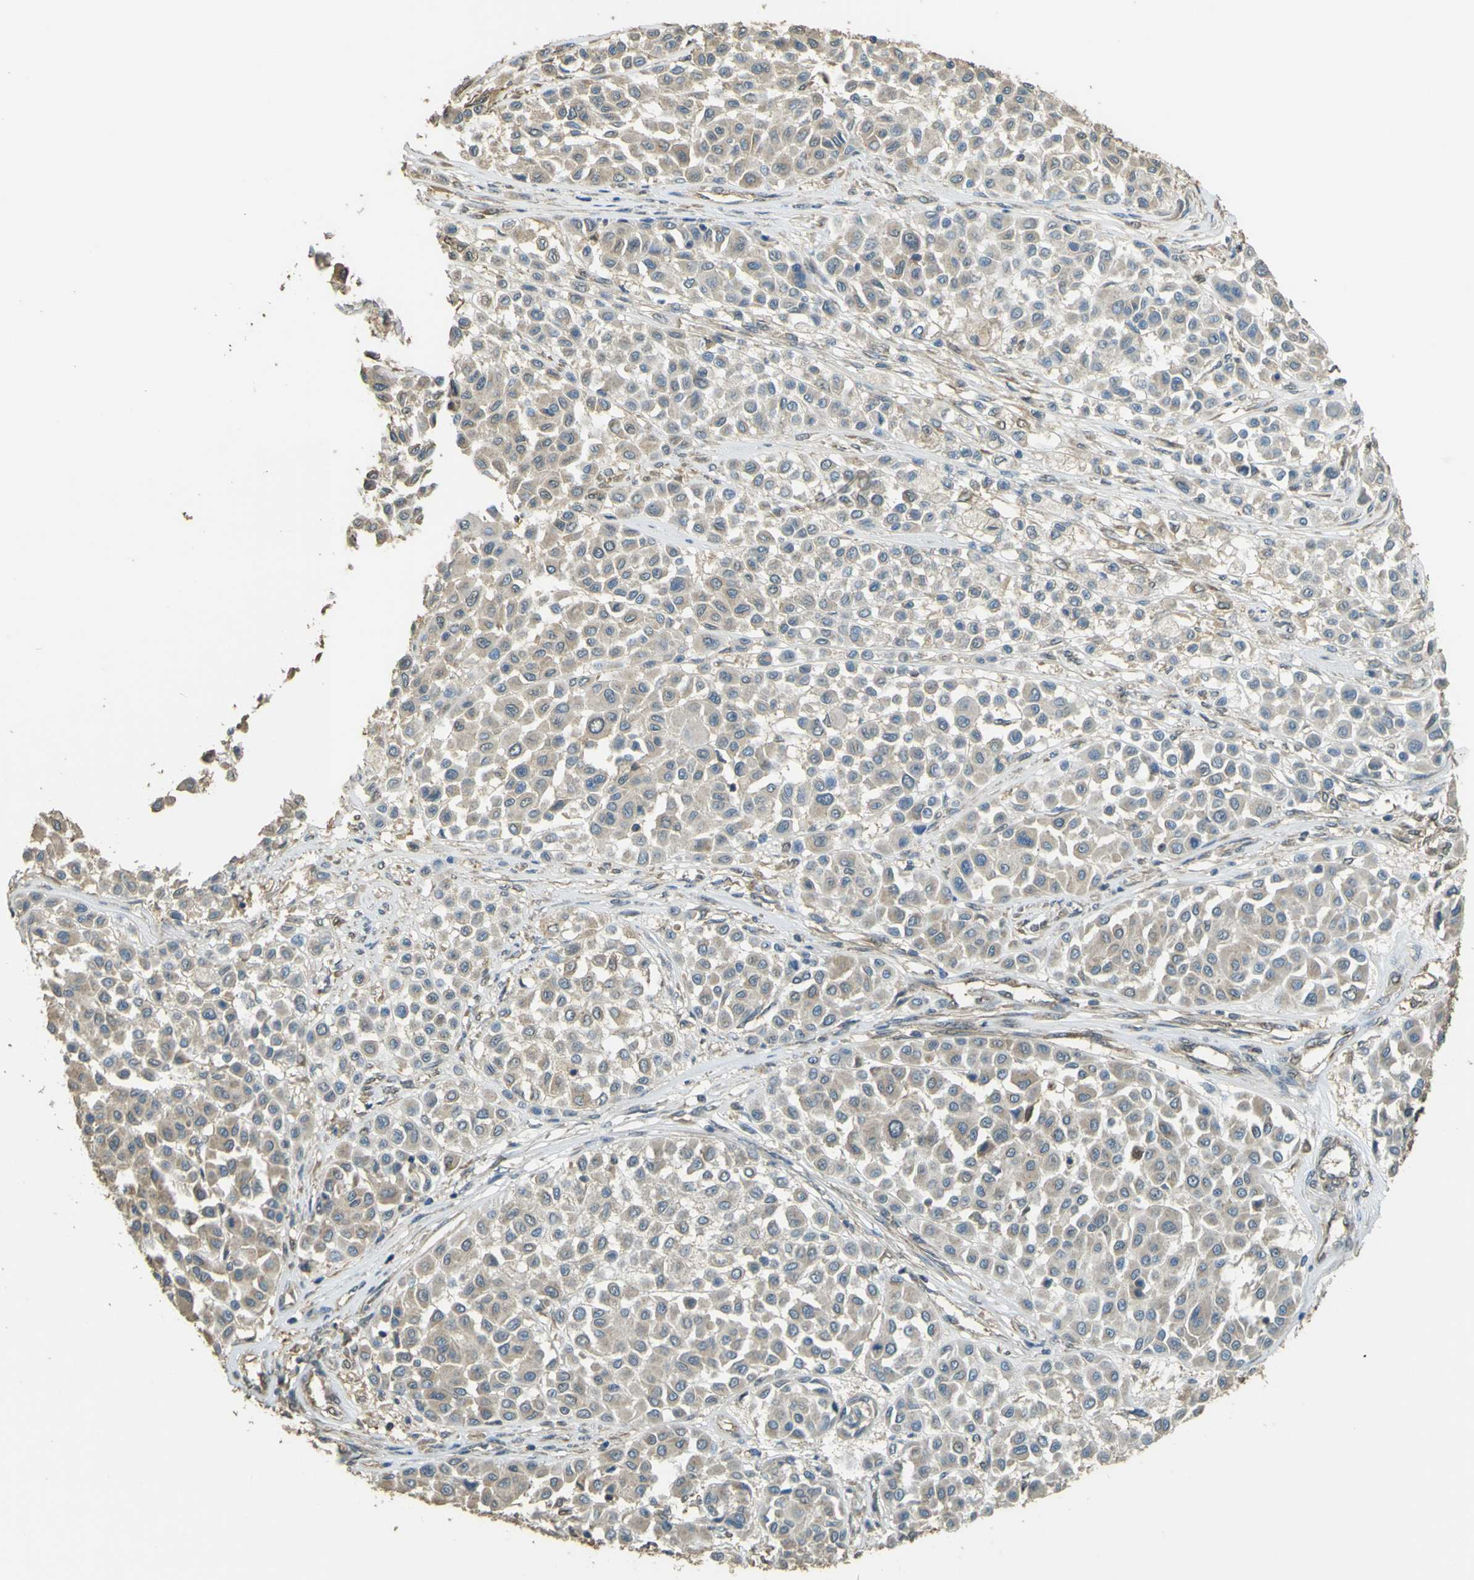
{"staining": {"intensity": "weak", "quantity": ">75%", "location": "cytoplasmic/membranous"}, "tissue": "melanoma", "cell_type": "Tumor cells", "image_type": "cancer", "snomed": [{"axis": "morphology", "description": "Malignant melanoma, Metastatic site"}, {"axis": "topography", "description": "Soft tissue"}], "caption": "Protein analysis of melanoma tissue displays weak cytoplasmic/membranous staining in about >75% of tumor cells.", "gene": "GOLGA1", "patient": {"sex": "male", "age": 41}}